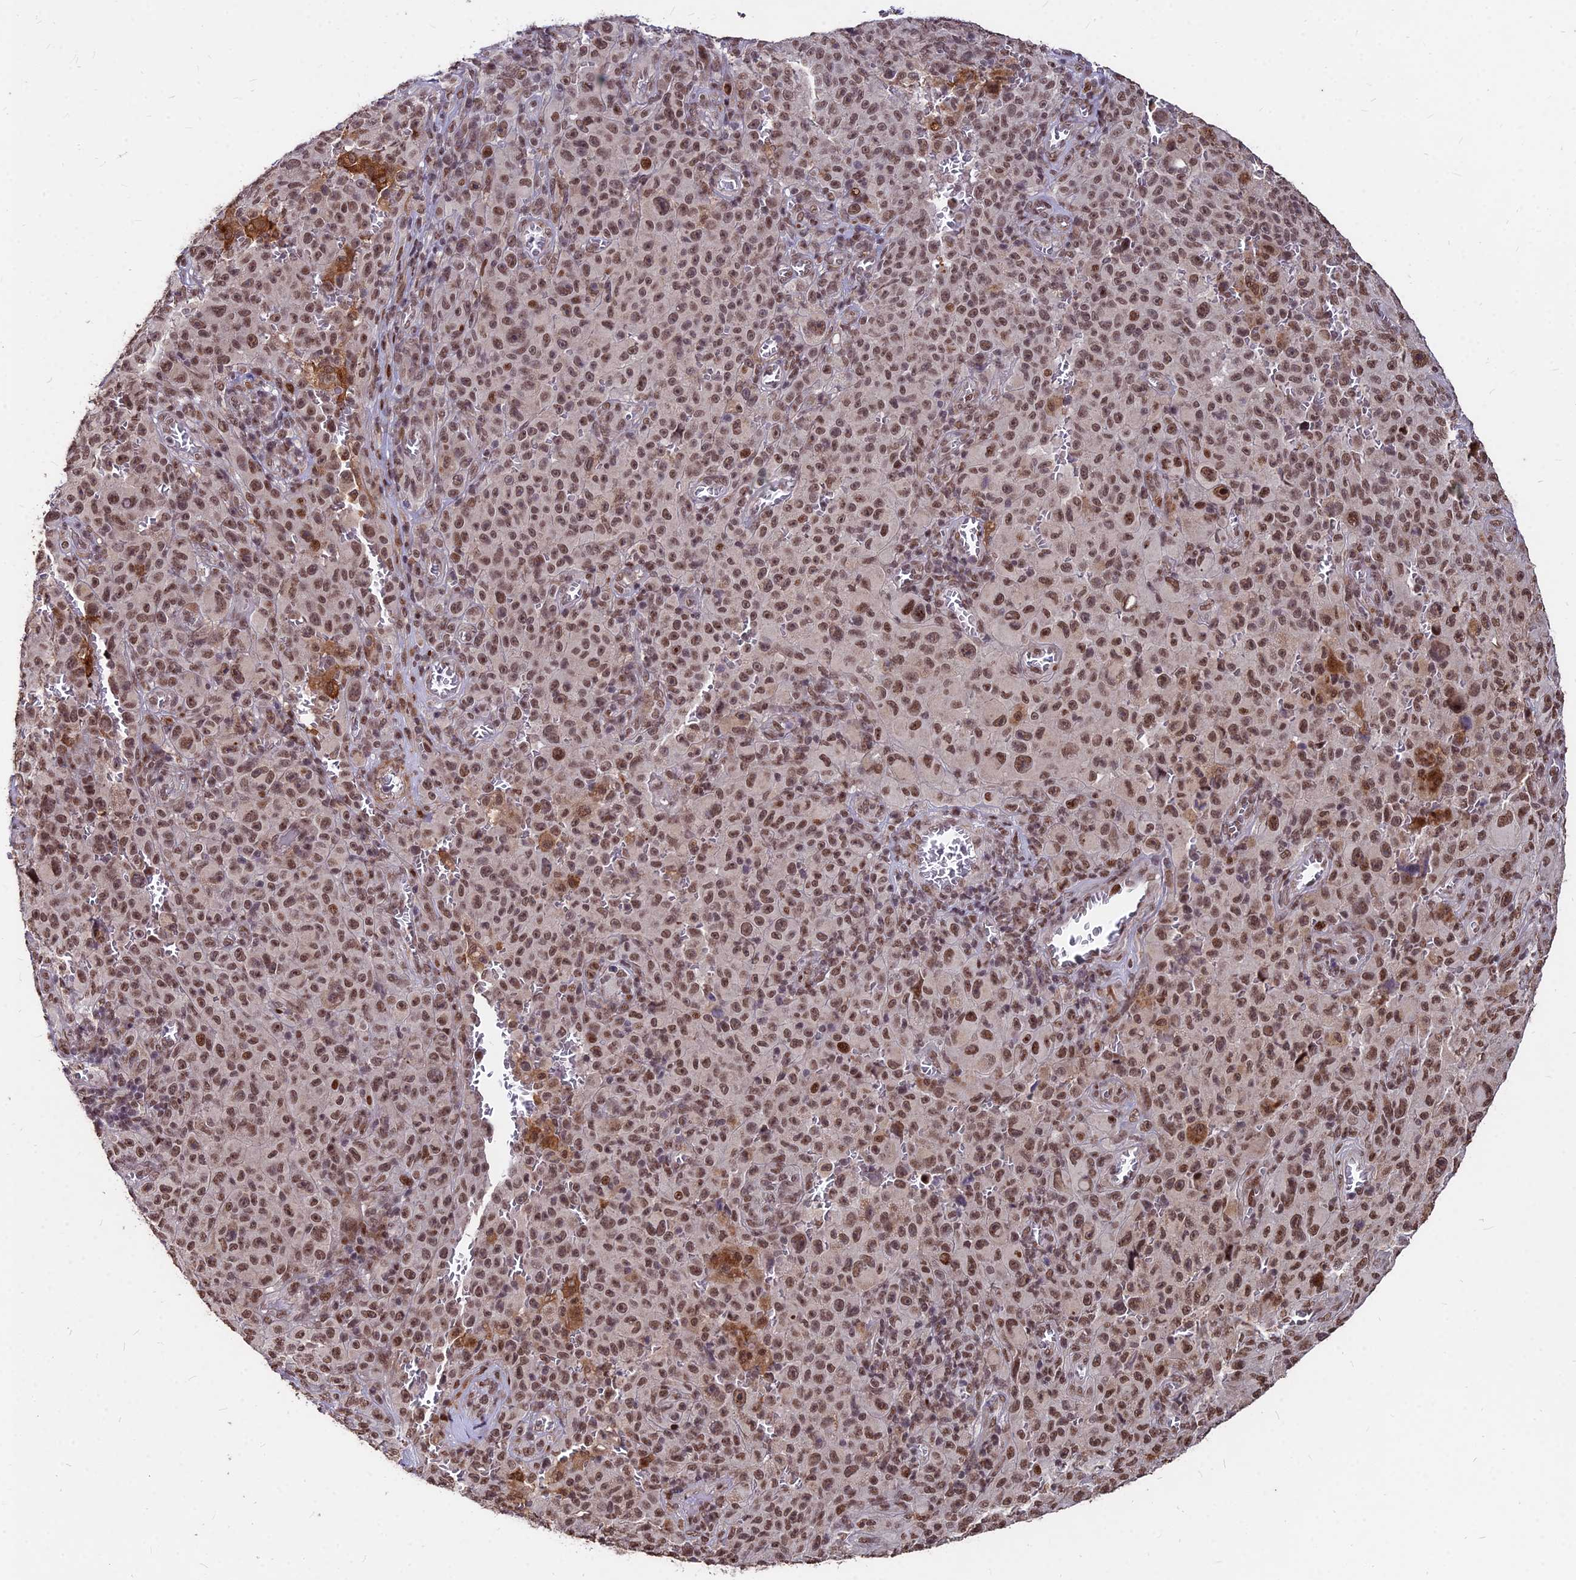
{"staining": {"intensity": "moderate", "quantity": ">75%", "location": "nuclear"}, "tissue": "melanoma", "cell_type": "Tumor cells", "image_type": "cancer", "snomed": [{"axis": "morphology", "description": "Malignant melanoma, NOS"}, {"axis": "topography", "description": "Skin"}], "caption": "Melanoma tissue demonstrates moderate nuclear expression in about >75% of tumor cells", "gene": "ZBED4", "patient": {"sex": "female", "age": 82}}